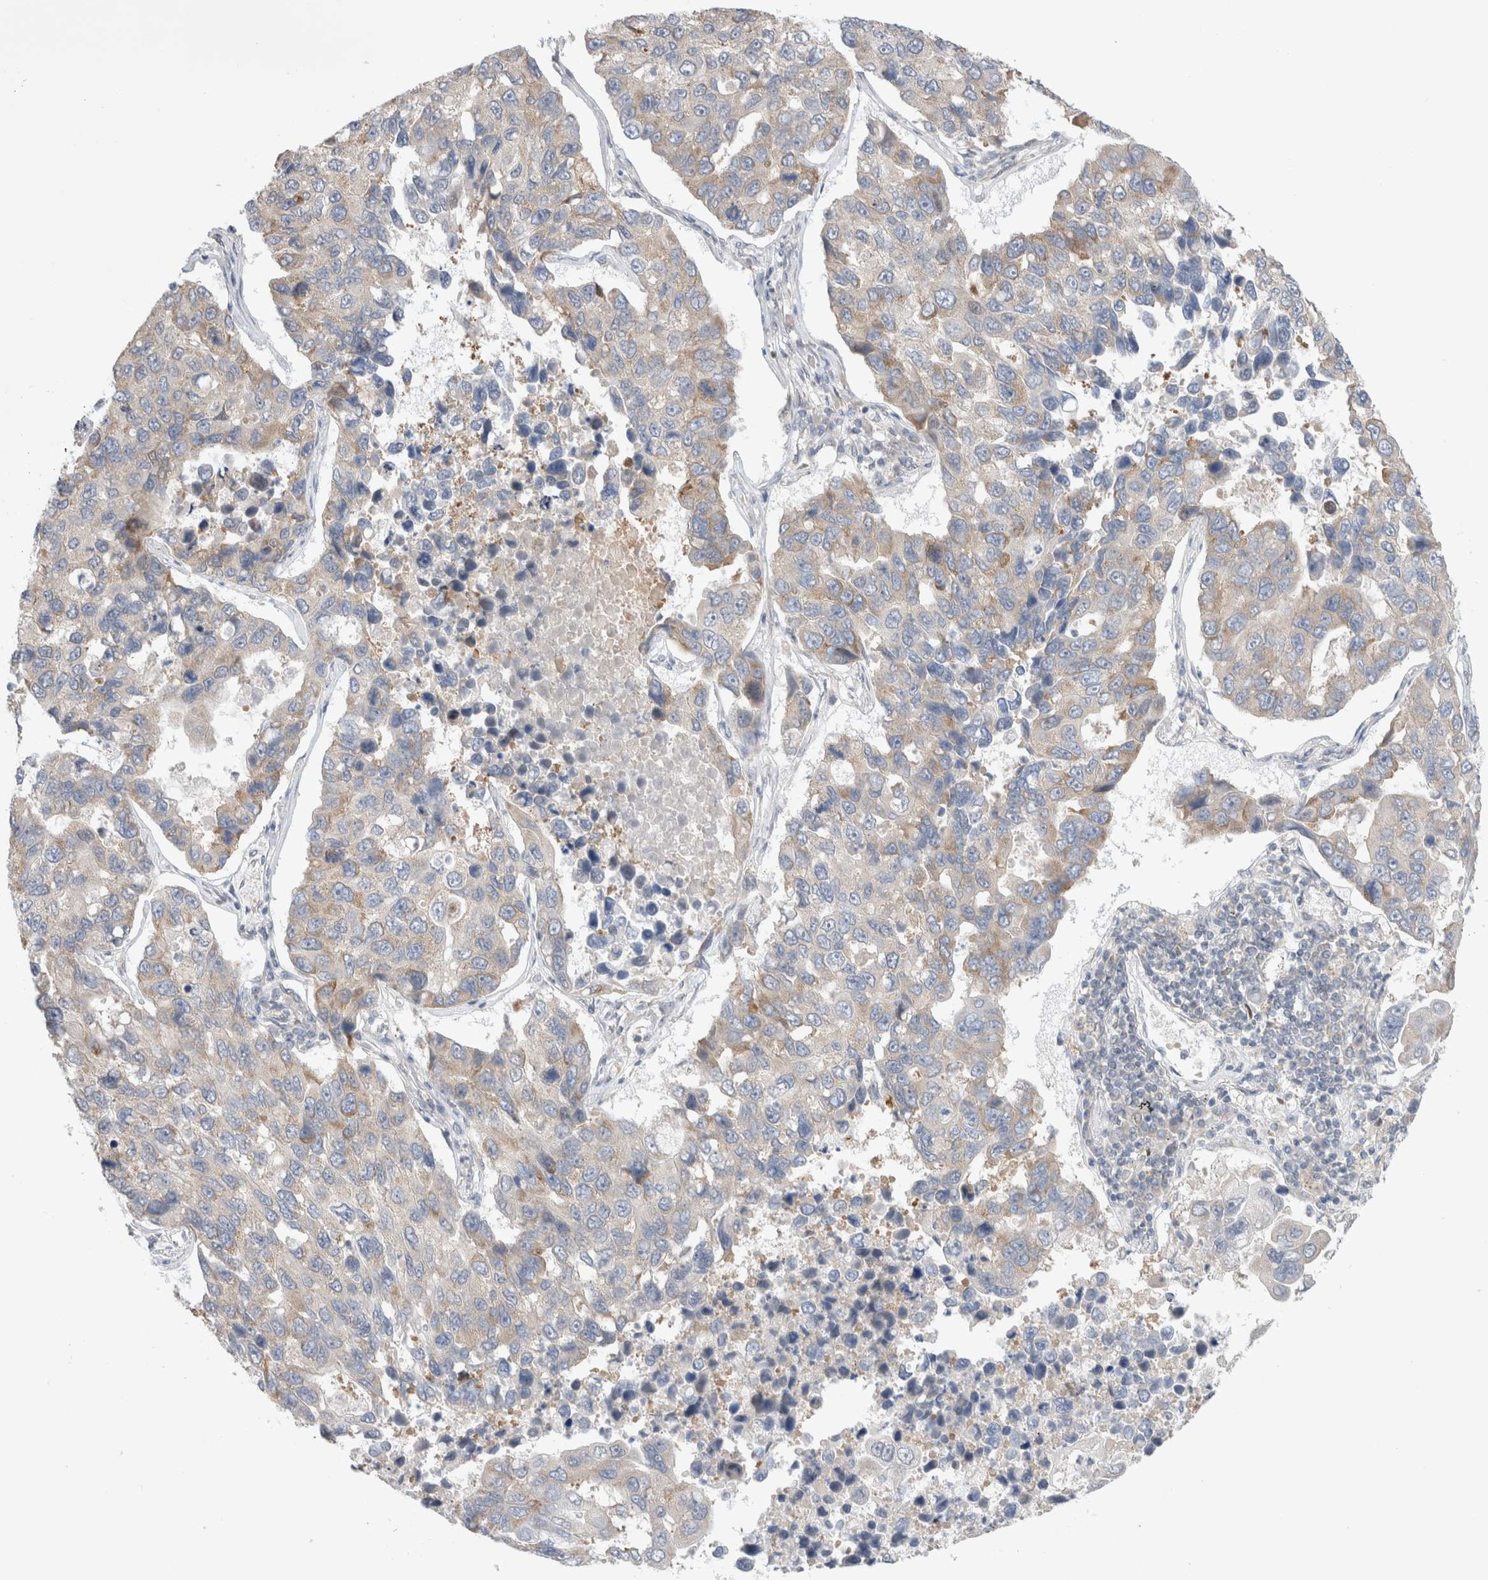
{"staining": {"intensity": "moderate", "quantity": "<25%", "location": "cytoplasmic/membranous"}, "tissue": "lung cancer", "cell_type": "Tumor cells", "image_type": "cancer", "snomed": [{"axis": "morphology", "description": "Adenocarcinoma, NOS"}, {"axis": "topography", "description": "Lung"}], "caption": "This is a histology image of IHC staining of lung adenocarcinoma, which shows moderate positivity in the cytoplasmic/membranous of tumor cells.", "gene": "NDOR1", "patient": {"sex": "male", "age": 64}}